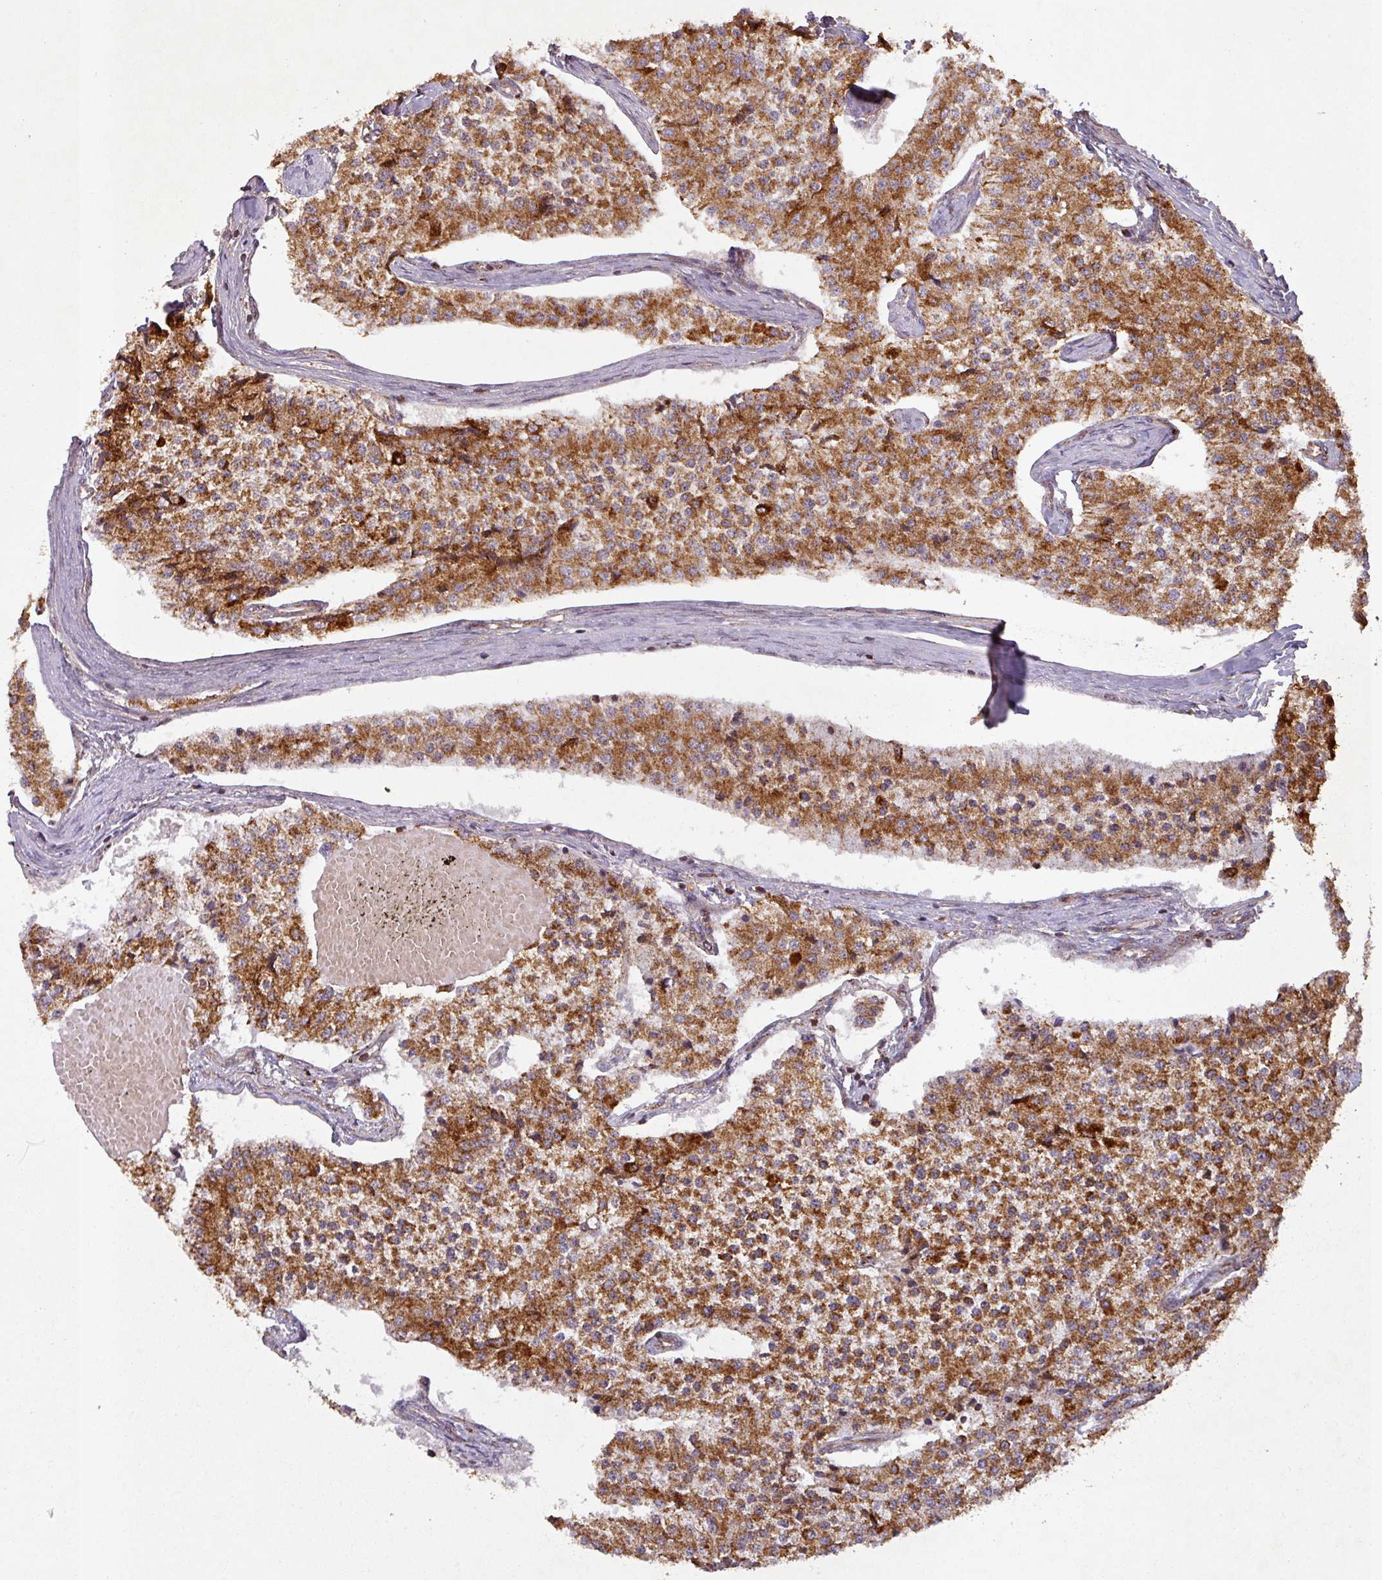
{"staining": {"intensity": "strong", "quantity": ">75%", "location": "cytoplasmic/membranous"}, "tissue": "carcinoid", "cell_type": "Tumor cells", "image_type": "cancer", "snomed": [{"axis": "morphology", "description": "Carcinoid, malignant, NOS"}, {"axis": "topography", "description": "Colon"}], "caption": "Carcinoid (malignant) was stained to show a protein in brown. There is high levels of strong cytoplasmic/membranous expression in about >75% of tumor cells.", "gene": "GPD2", "patient": {"sex": "female", "age": 52}}